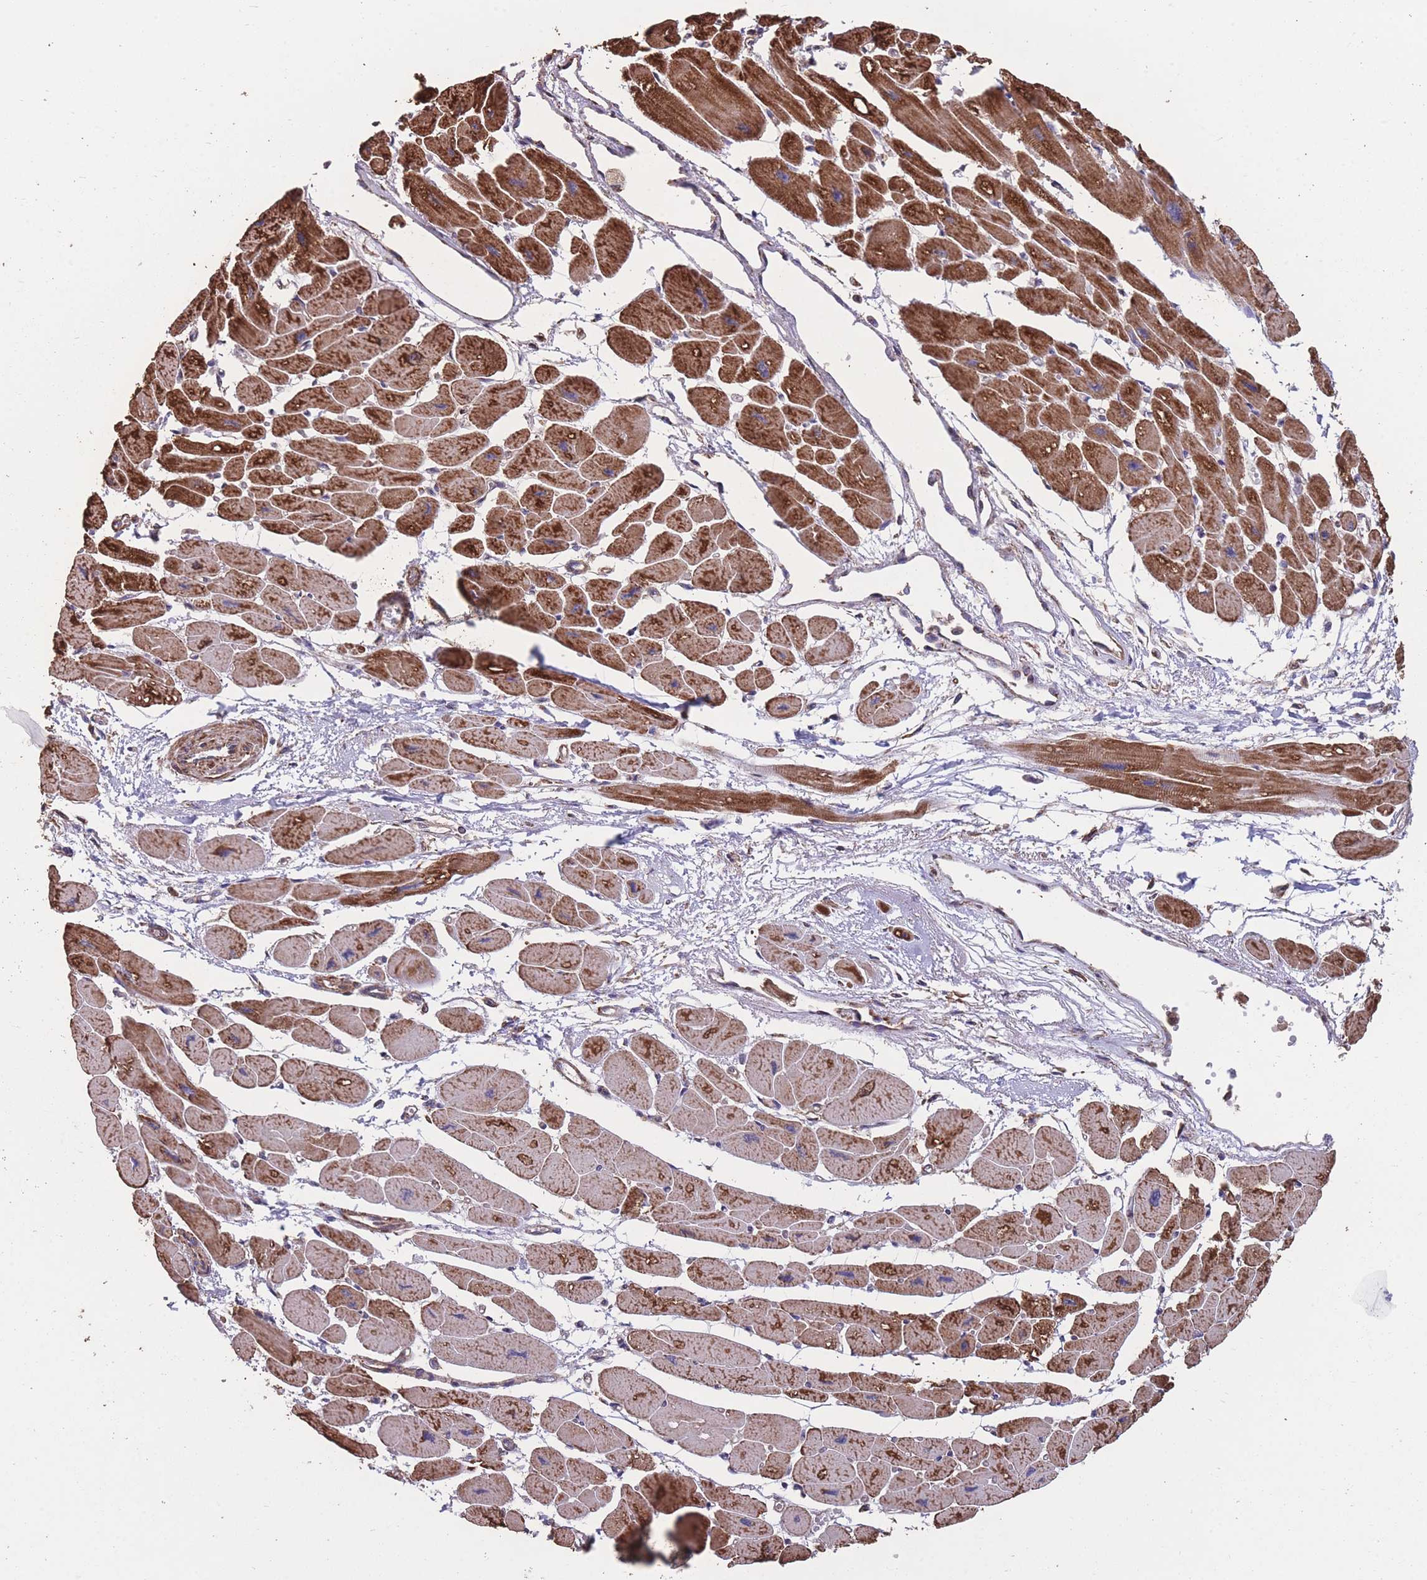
{"staining": {"intensity": "moderate", "quantity": ">75%", "location": "cytoplasmic/membranous"}, "tissue": "heart muscle", "cell_type": "Cardiomyocytes", "image_type": "normal", "snomed": [{"axis": "morphology", "description": "Normal tissue, NOS"}, {"axis": "topography", "description": "Heart"}], "caption": "High-power microscopy captured an immunohistochemistry (IHC) micrograph of benign heart muscle, revealing moderate cytoplasmic/membranous positivity in about >75% of cardiomyocytes. The staining was performed using DAB to visualize the protein expression in brown, while the nuclei were stained in blue with hematoxylin (Magnification: 20x).", "gene": "NUDT21", "patient": {"sex": "female", "age": 54}}